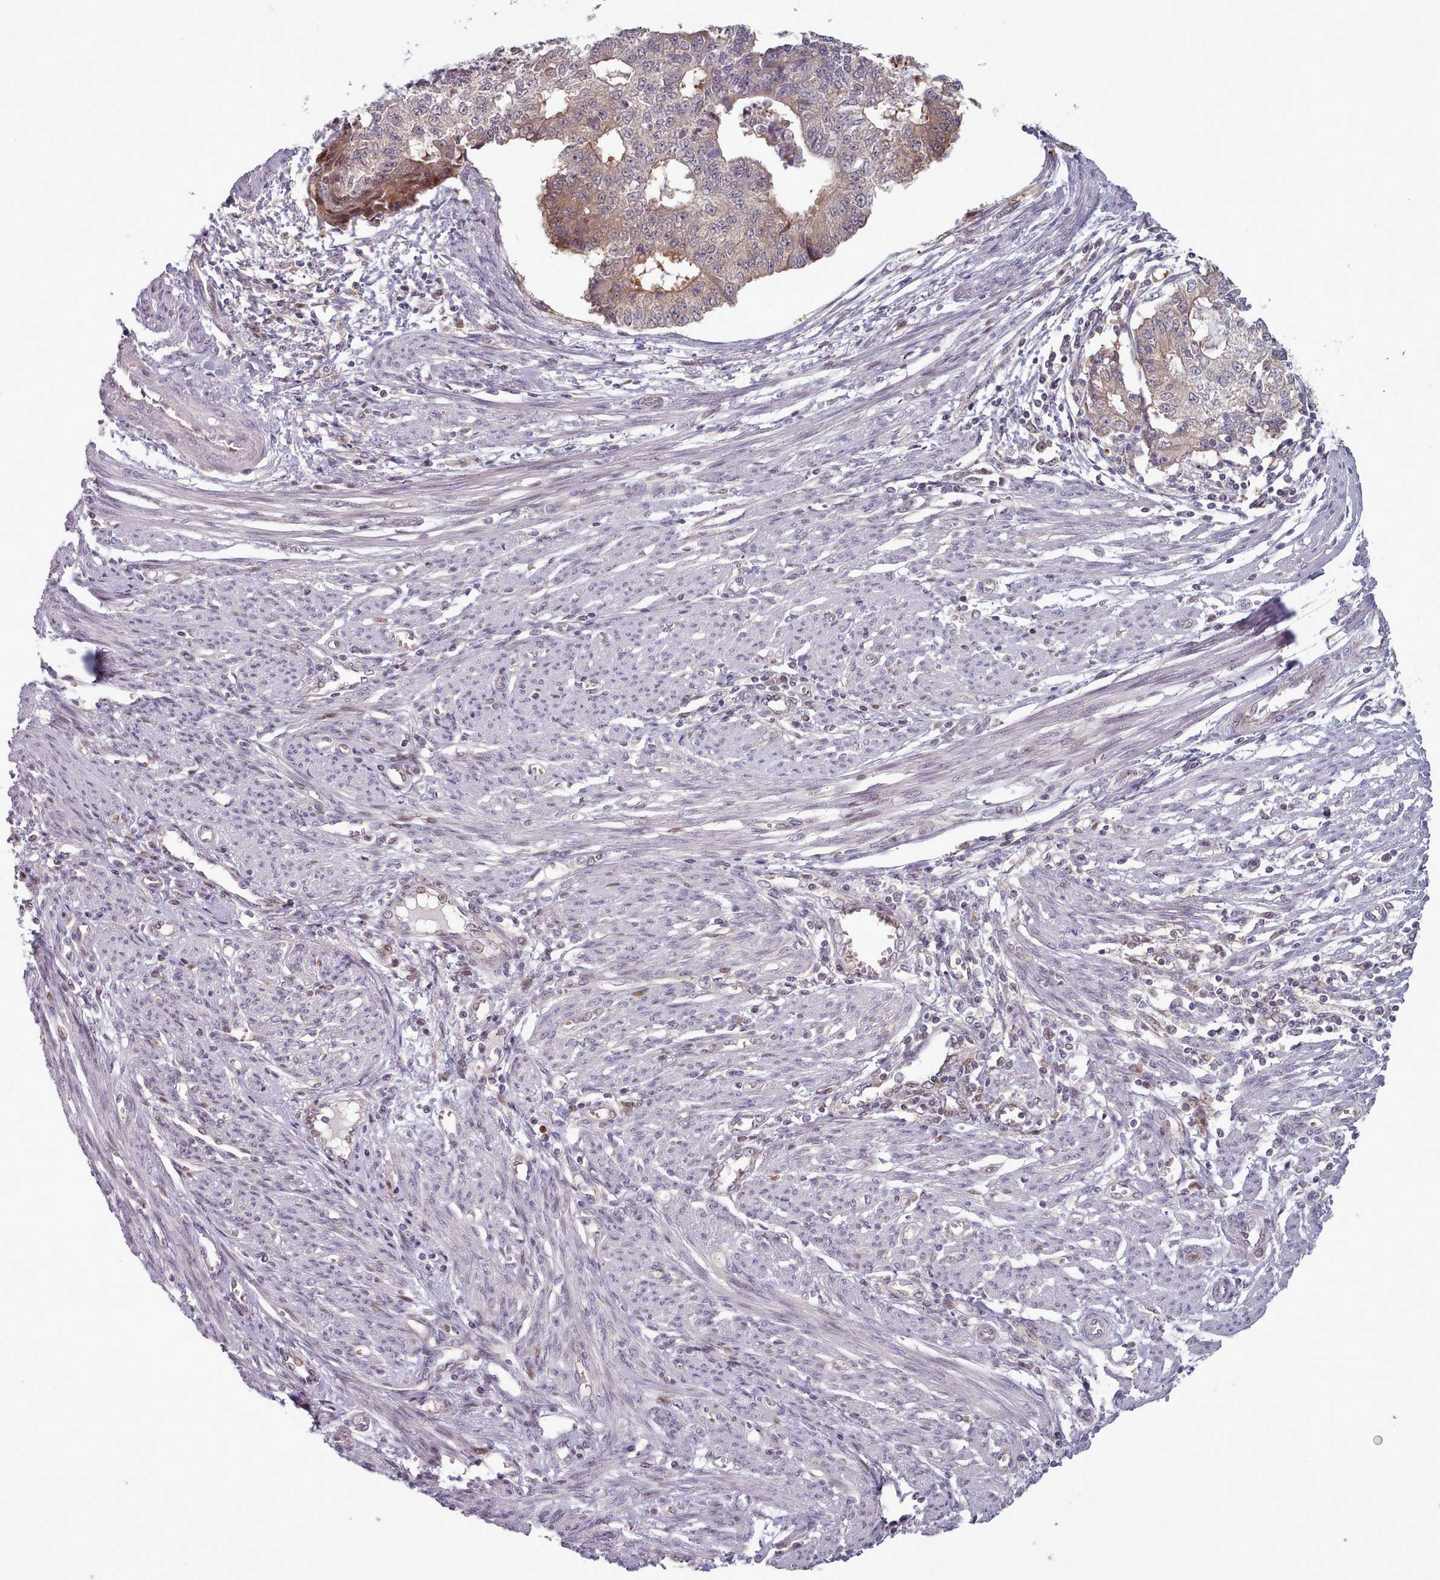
{"staining": {"intensity": "moderate", "quantity": ">75%", "location": "cytoplasmic/membranous"}, "tissue": "endometrial cancer", "cell_type": "Tumor cells", "image_type": "cancer", "snomed": [{"axis": "morphology", "description": "Adenocarcinoma, NOS"}, {"axis": "topography", "description": "Endometrium"}], "caption": "This is a micrograph of immunohistochemistry (IHC) staining of endometrial cancer, which shows moderate expression in the cytoplasmic/membranous of tumor cells.", "gene": "CLNS1A", "patient": {"sex": "female", "age": 56}}